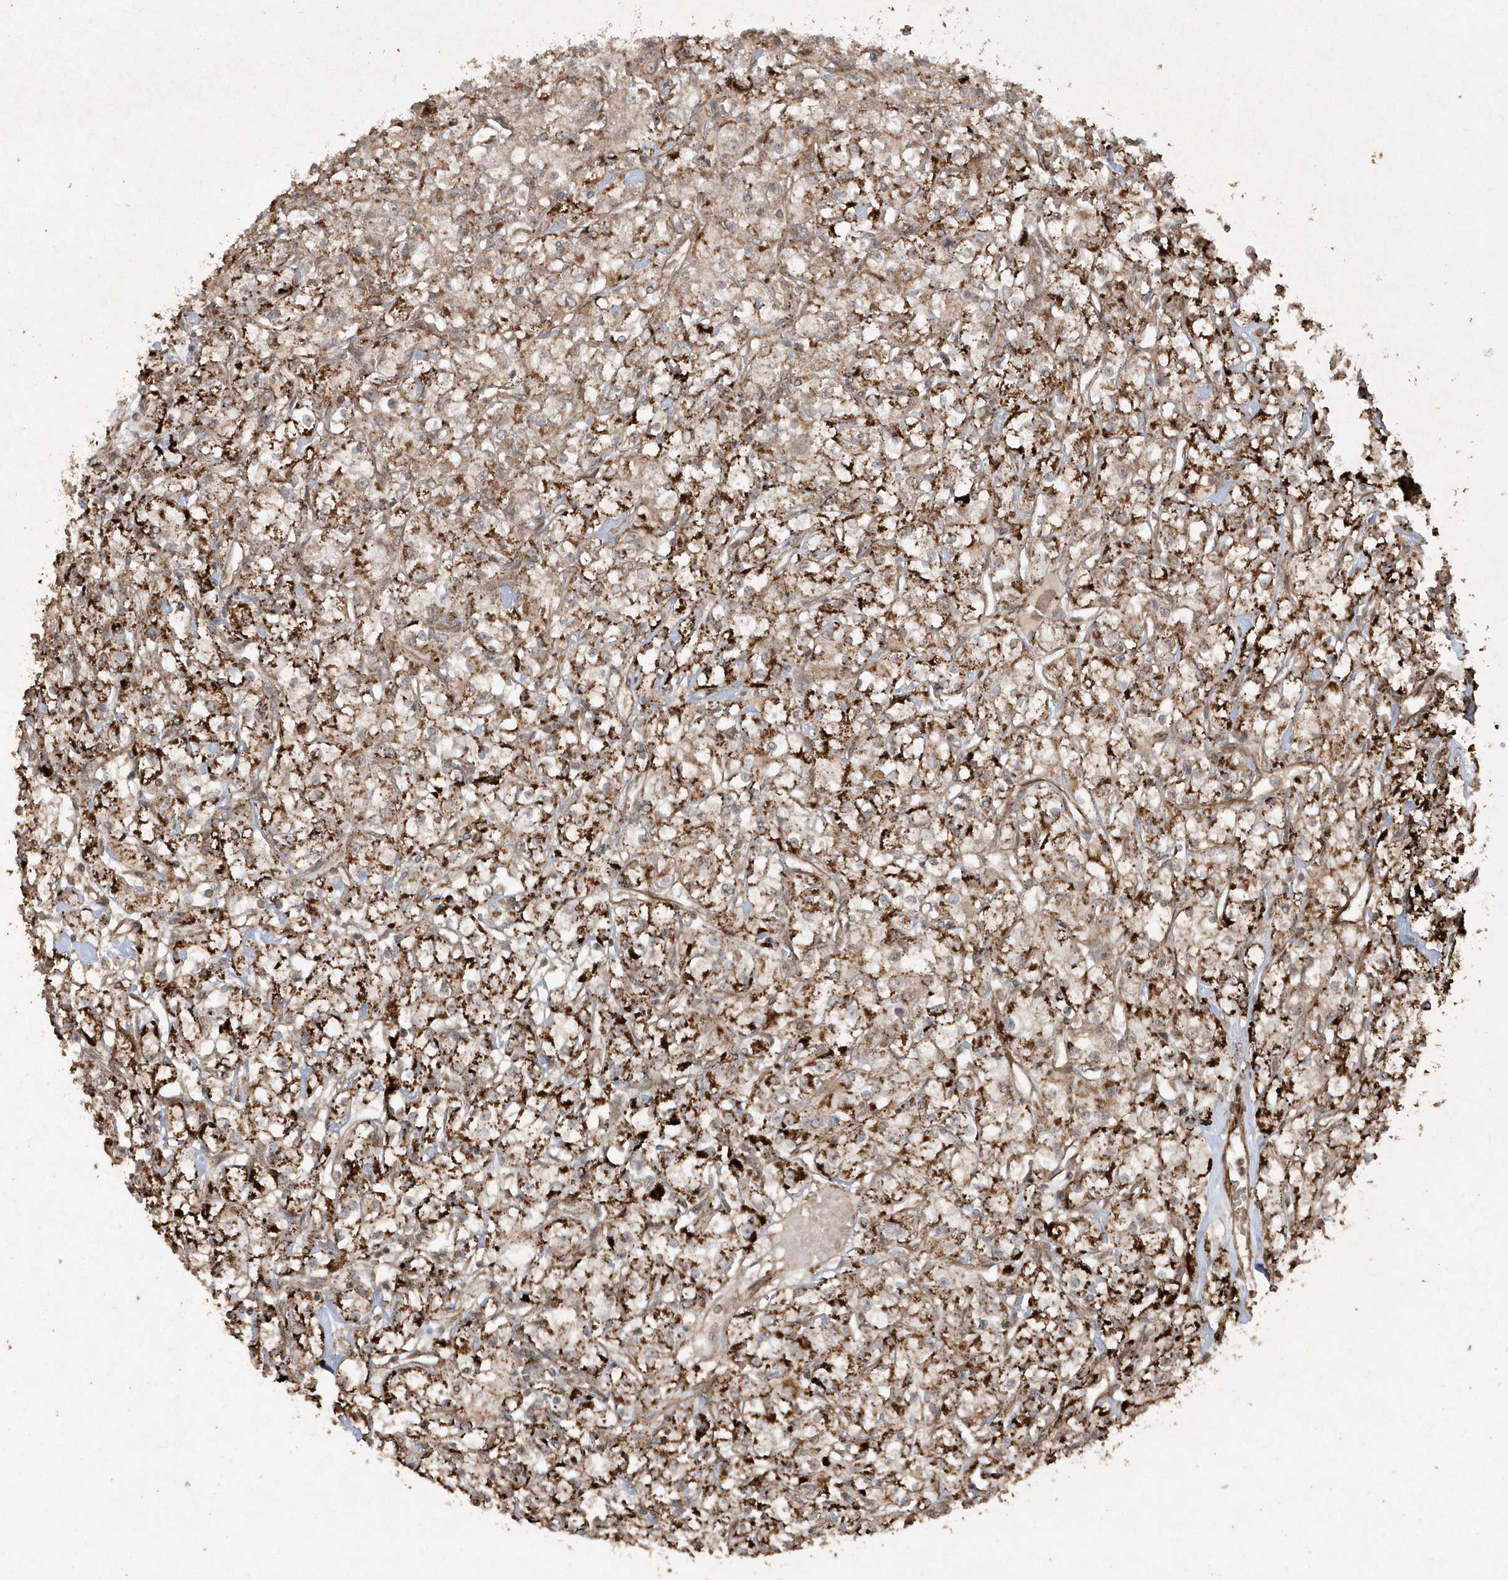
{"staining": {"intensity": "strong", "quantity": ">75%", "location": "cytoplasmic/membranous"}, "tissue": "renal cancer", "cell_type": "Tumor cells", "image_type": "cancer", "snomed": [{"axis": "morphology", "description": "Adenocarcinoma, NOS"}, {"axis": "topography", "description": "Kidney"}], "caption": "About >75% of tumor cells in renal adenocarcinoma exhibit strong cytoplasmic/membranous protein positivity as visualized by brown immunohistochemical staining.", "gene": "AVPI1", "patient": {"sex": "female", "age": 59}}